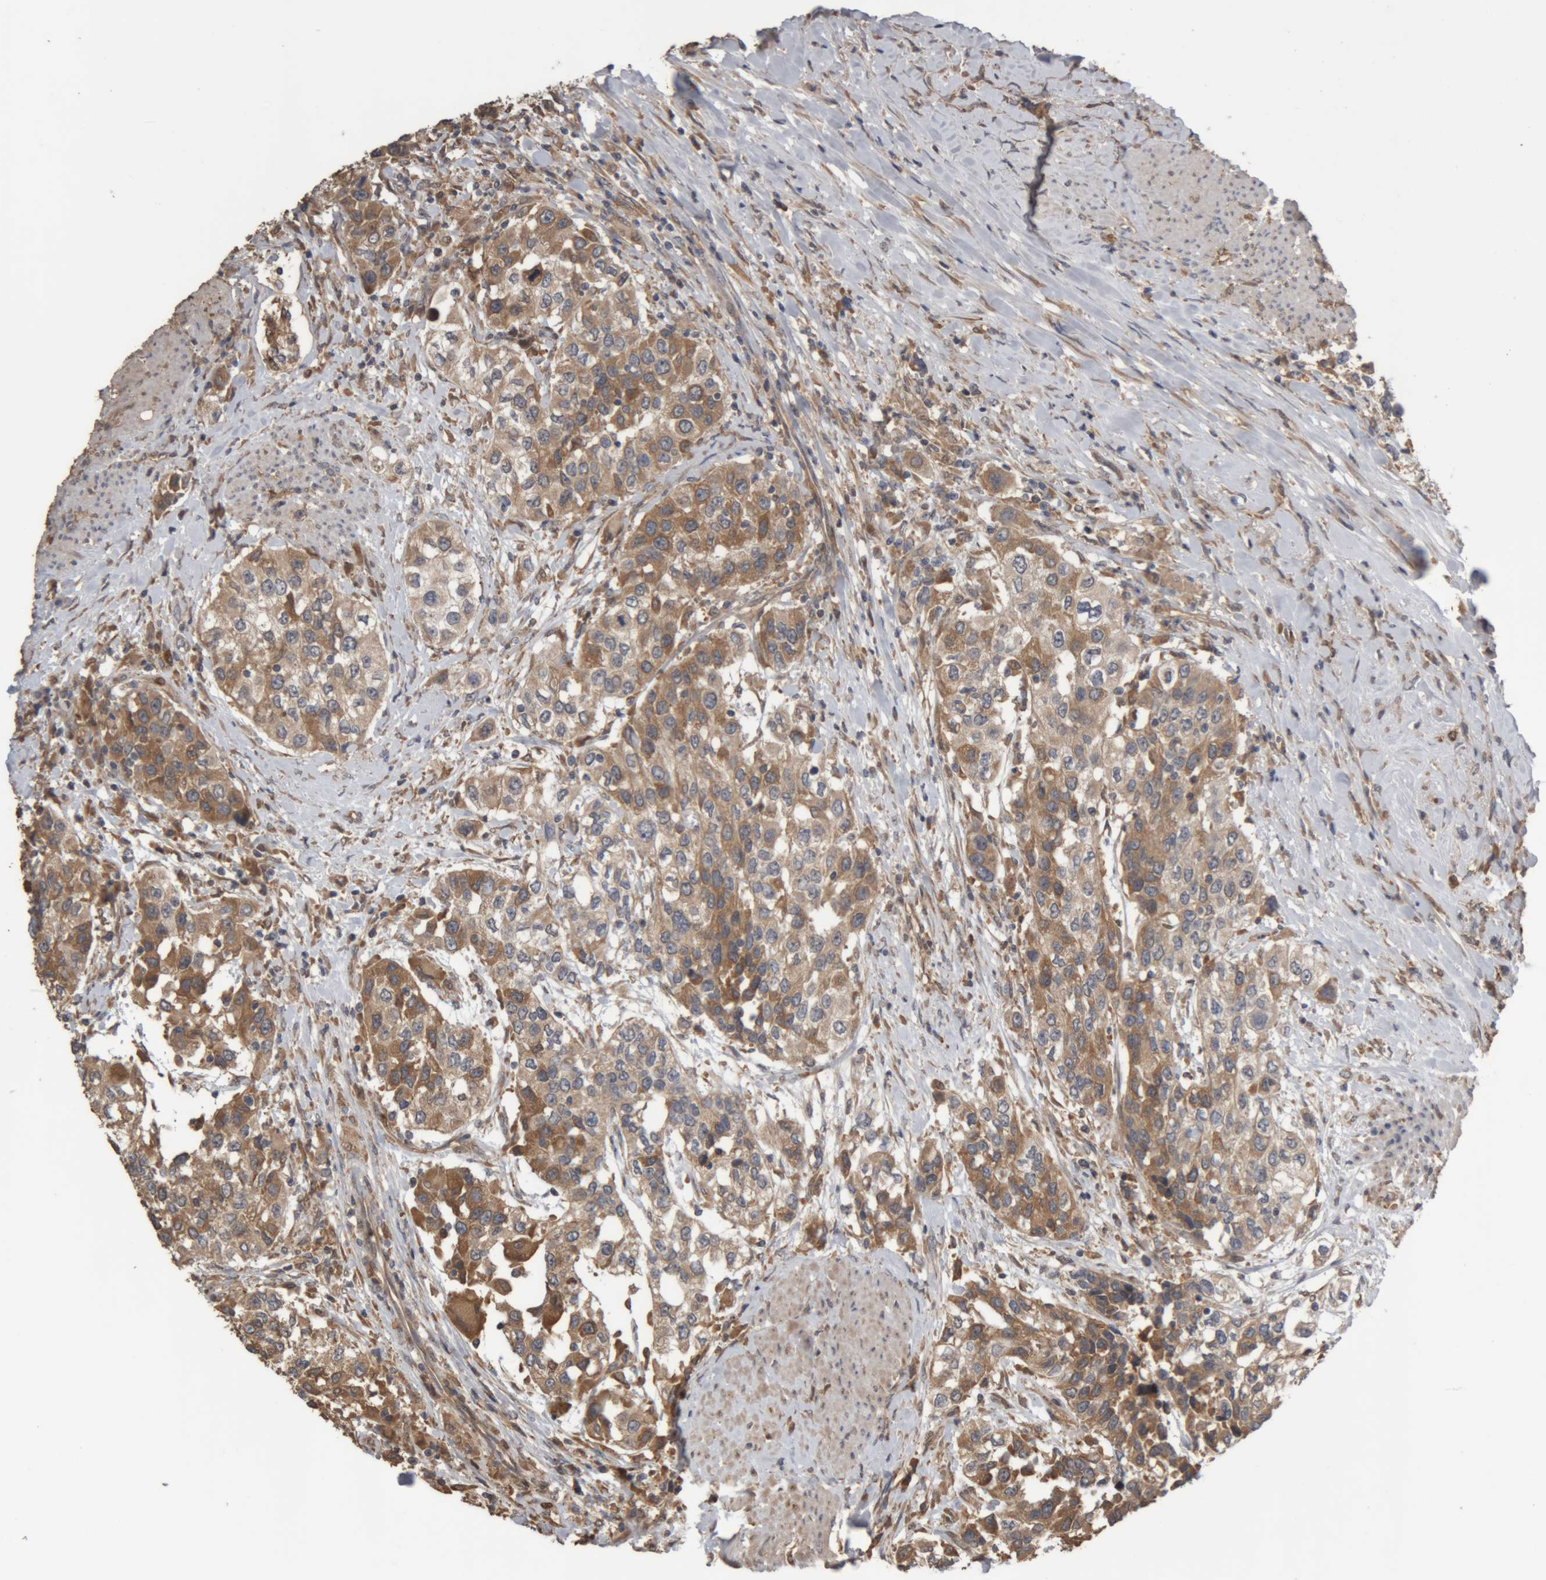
{"staining": {"intensity": "moderate", "quantity": ">75%", "location": "cytoplasmic/membranous"}, "tissue": "urothelial cancer", "cell_type": "Tumor cells", "image_type": "cancer", "snomed": [{"axis": "morphology", "description": "Urothelial carcinoma, High grade"}, {"axis": "topography", "description": "Urinary bladder"}], "caption": "Protein expression analysis of human urothelial carcinoma (high-grade) reveals moderate cytoplasmic/membranous positivity in approximately >75% of tumor cells.", "gene": "TMED7", "patient": {"sex": "female", "age": 80}}